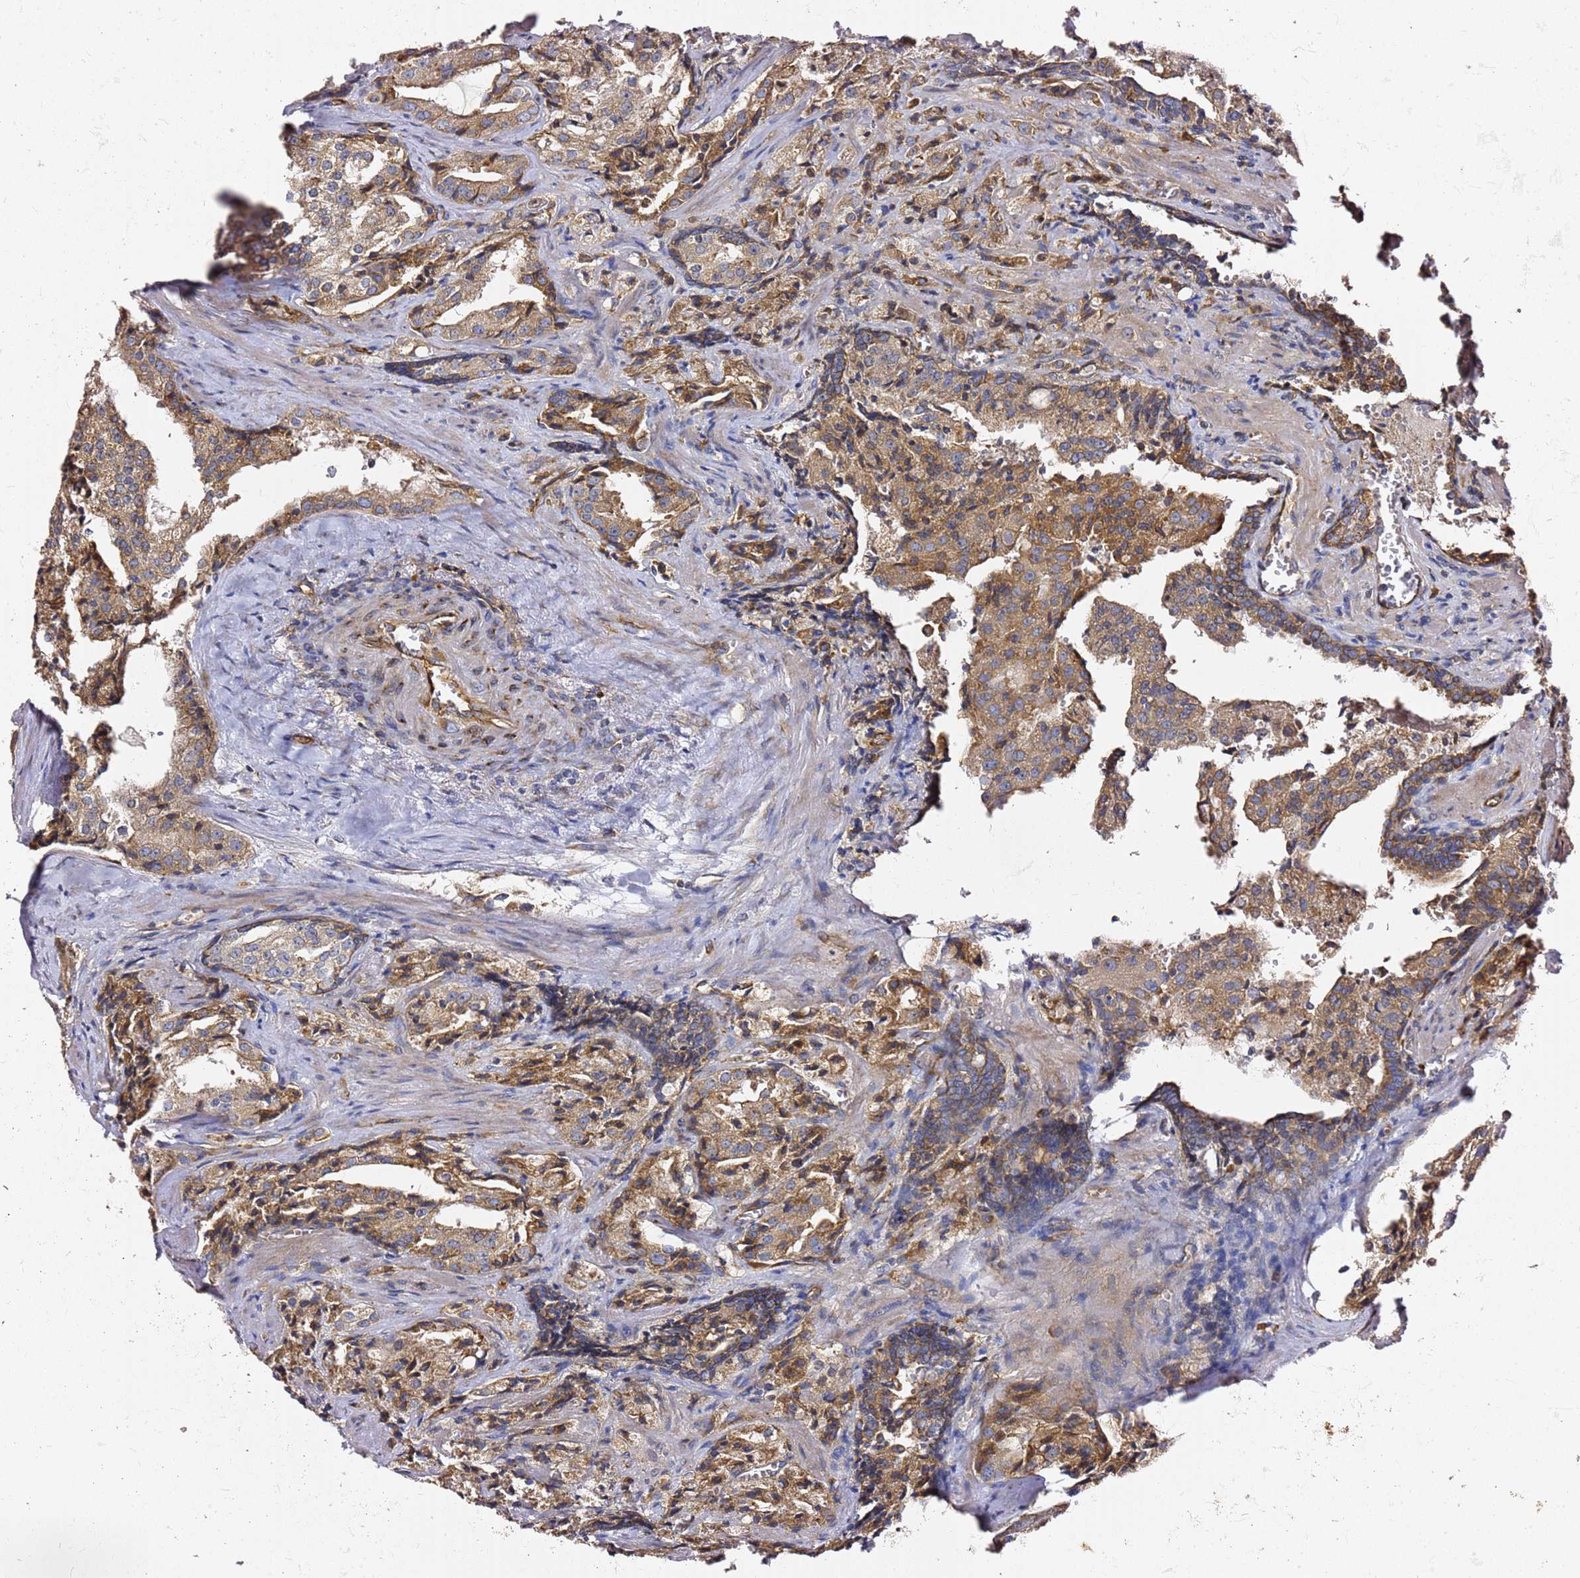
{"staining": {"intensity": "moderate", "quantity": ">75%", "location": "cytoplasmic/membranous"}, "tissue": "prostate cancer", "cell_type": "Tumor cells", "image_type": "cancer", "snomed": [{"axis": "morphology", "description": "Adenocarcinoma, High grade"}, {"axis": "topography", "description": "Prostate"}], "caption": "Immunohistochemistry (DAB (3,3'-diaminobenzidine)) staining of human prostate cancer (high-grade adenocarcinoma) shows moderate cytoplasmic/membranous protein staining in approximately >75% of tumor cells.", "gene": "KIF7", "patient": {"sex": "male", "age": 68}}